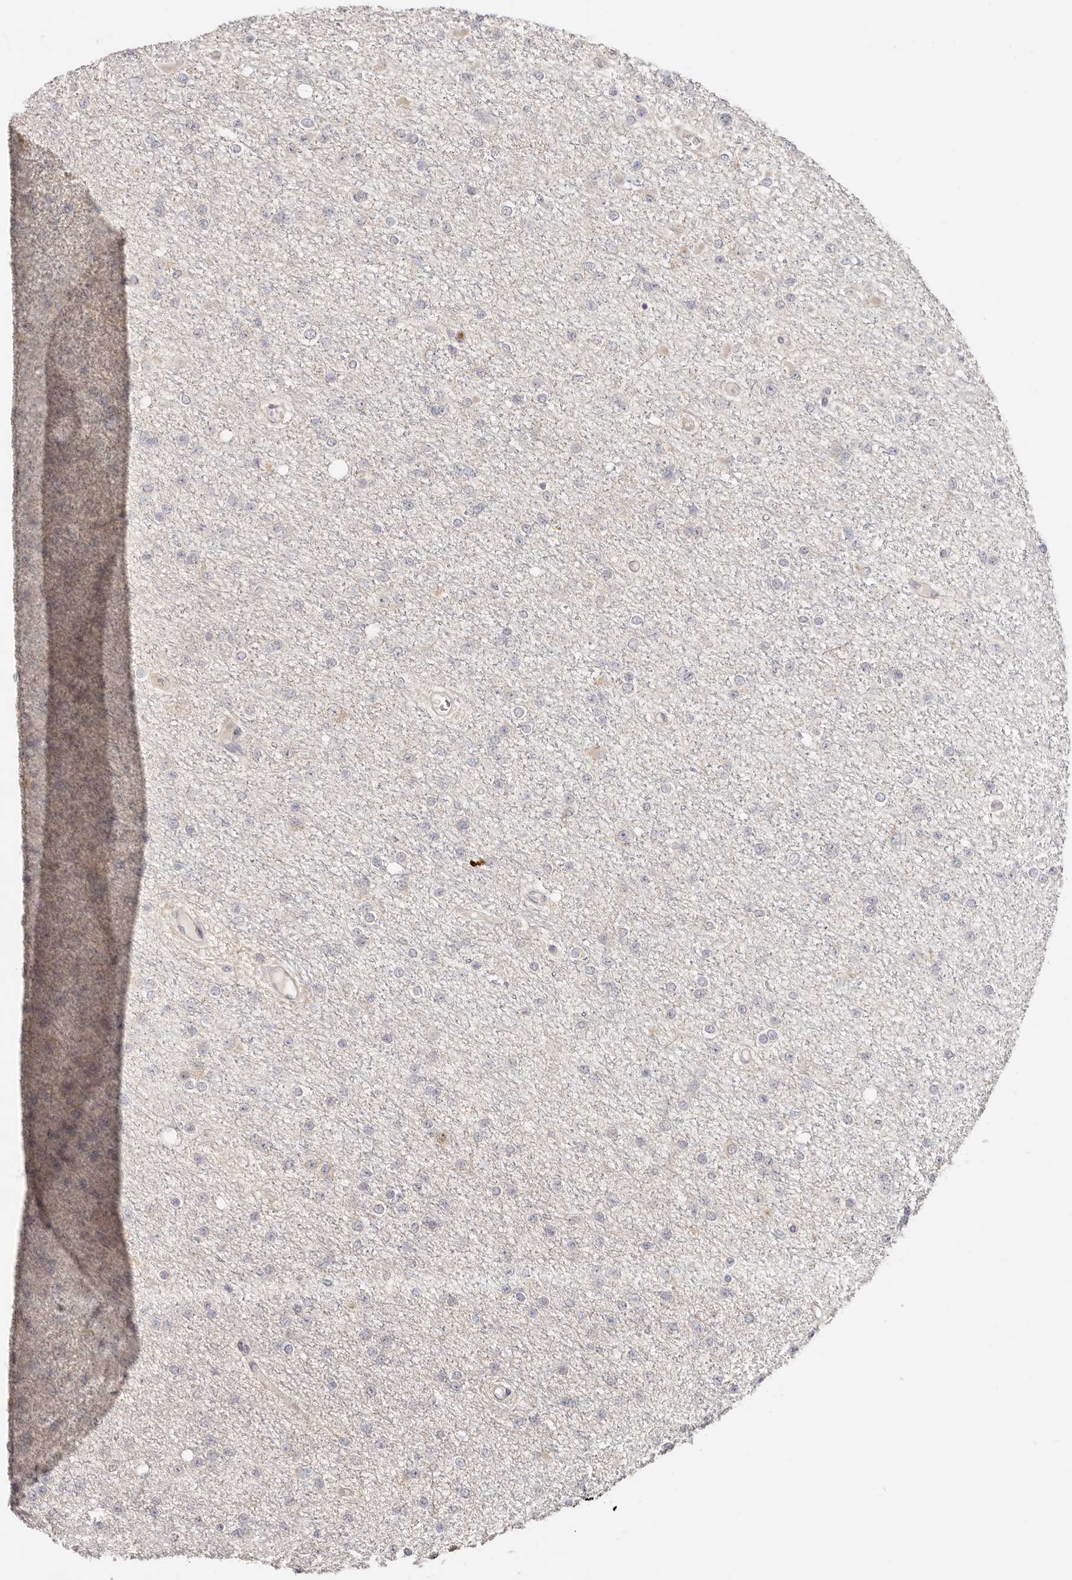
{"staining": {"intensity": "negative", "quantity": "none", "location": "none"}, "tissue": "glioma", "cell_type": "Tumor cells", "image_type": "cancer", "snomed": [{"axis": "morphology", "description": "Glioma, malignant, Low grade"}, {"axis": "topography", "description": "Brain"}], "caption": "This is an immunohistochemistry (IHC) photomicrograph of low-grade glioma (malignant). There is no positivity in tumor cells.", "gene": "BCL2L15", "patient": {"sex": "female", "age": 22}}